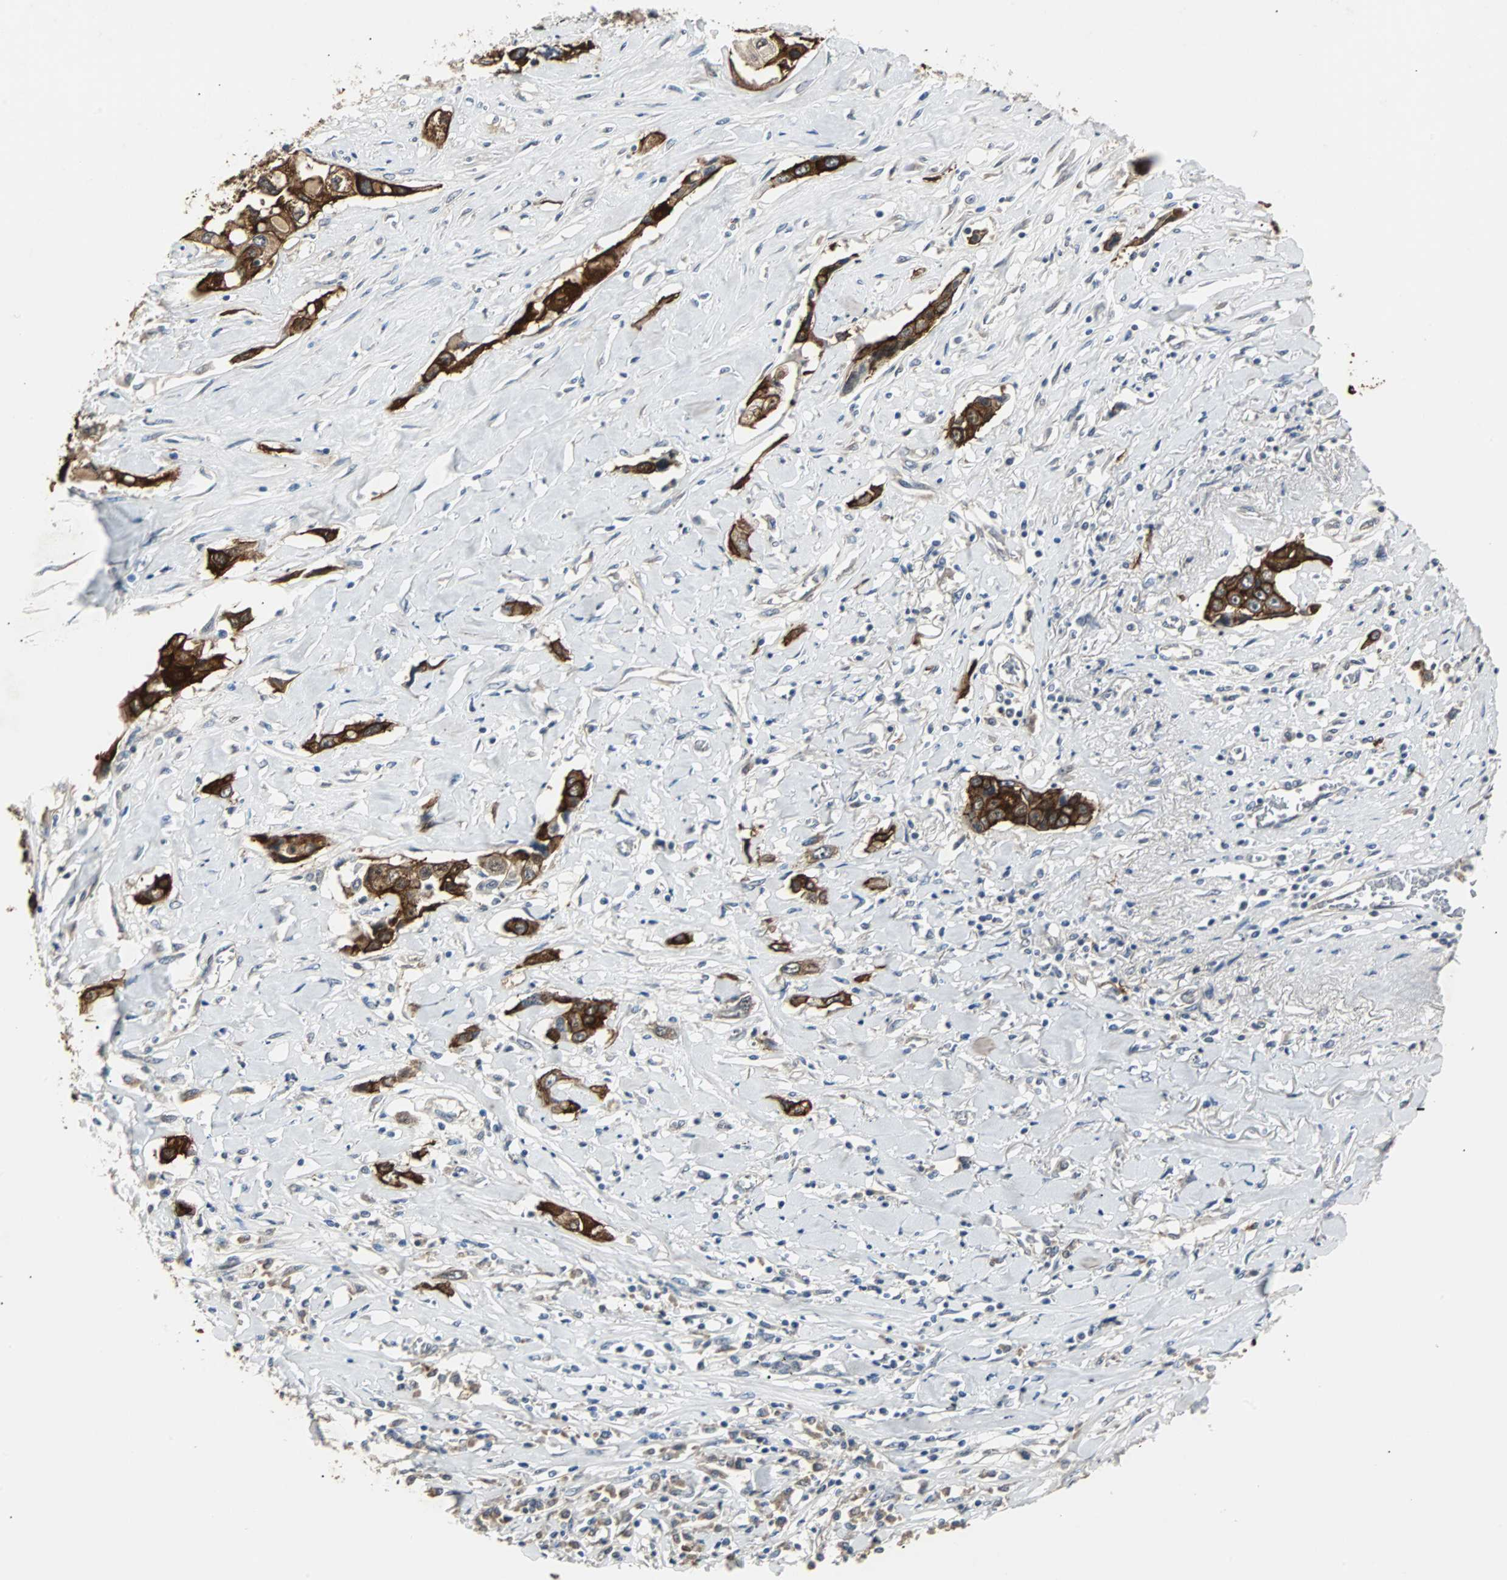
{"staining": {"intensity": "strong", "quantity": ">75%", "location": "cytoplasmic/membranous"}, "tissue": "lung cancer", "cell_type": "Tumor cells", "image_type": "cancer", "snomed": [{"axis": "morphology", "description": "Squamous cell carcinoma, NOS"}, {"axis": "topography", "description": "Lung"}], "caption": "This is an image of immunohistochemistry (IHC) staining of squamous cell carcinoma (lung), which shows strong staining in the cytoplasmic/membranous of tumor cells.", "gene": "CMC2", "patient": {"sex": "male", "age": 71}}